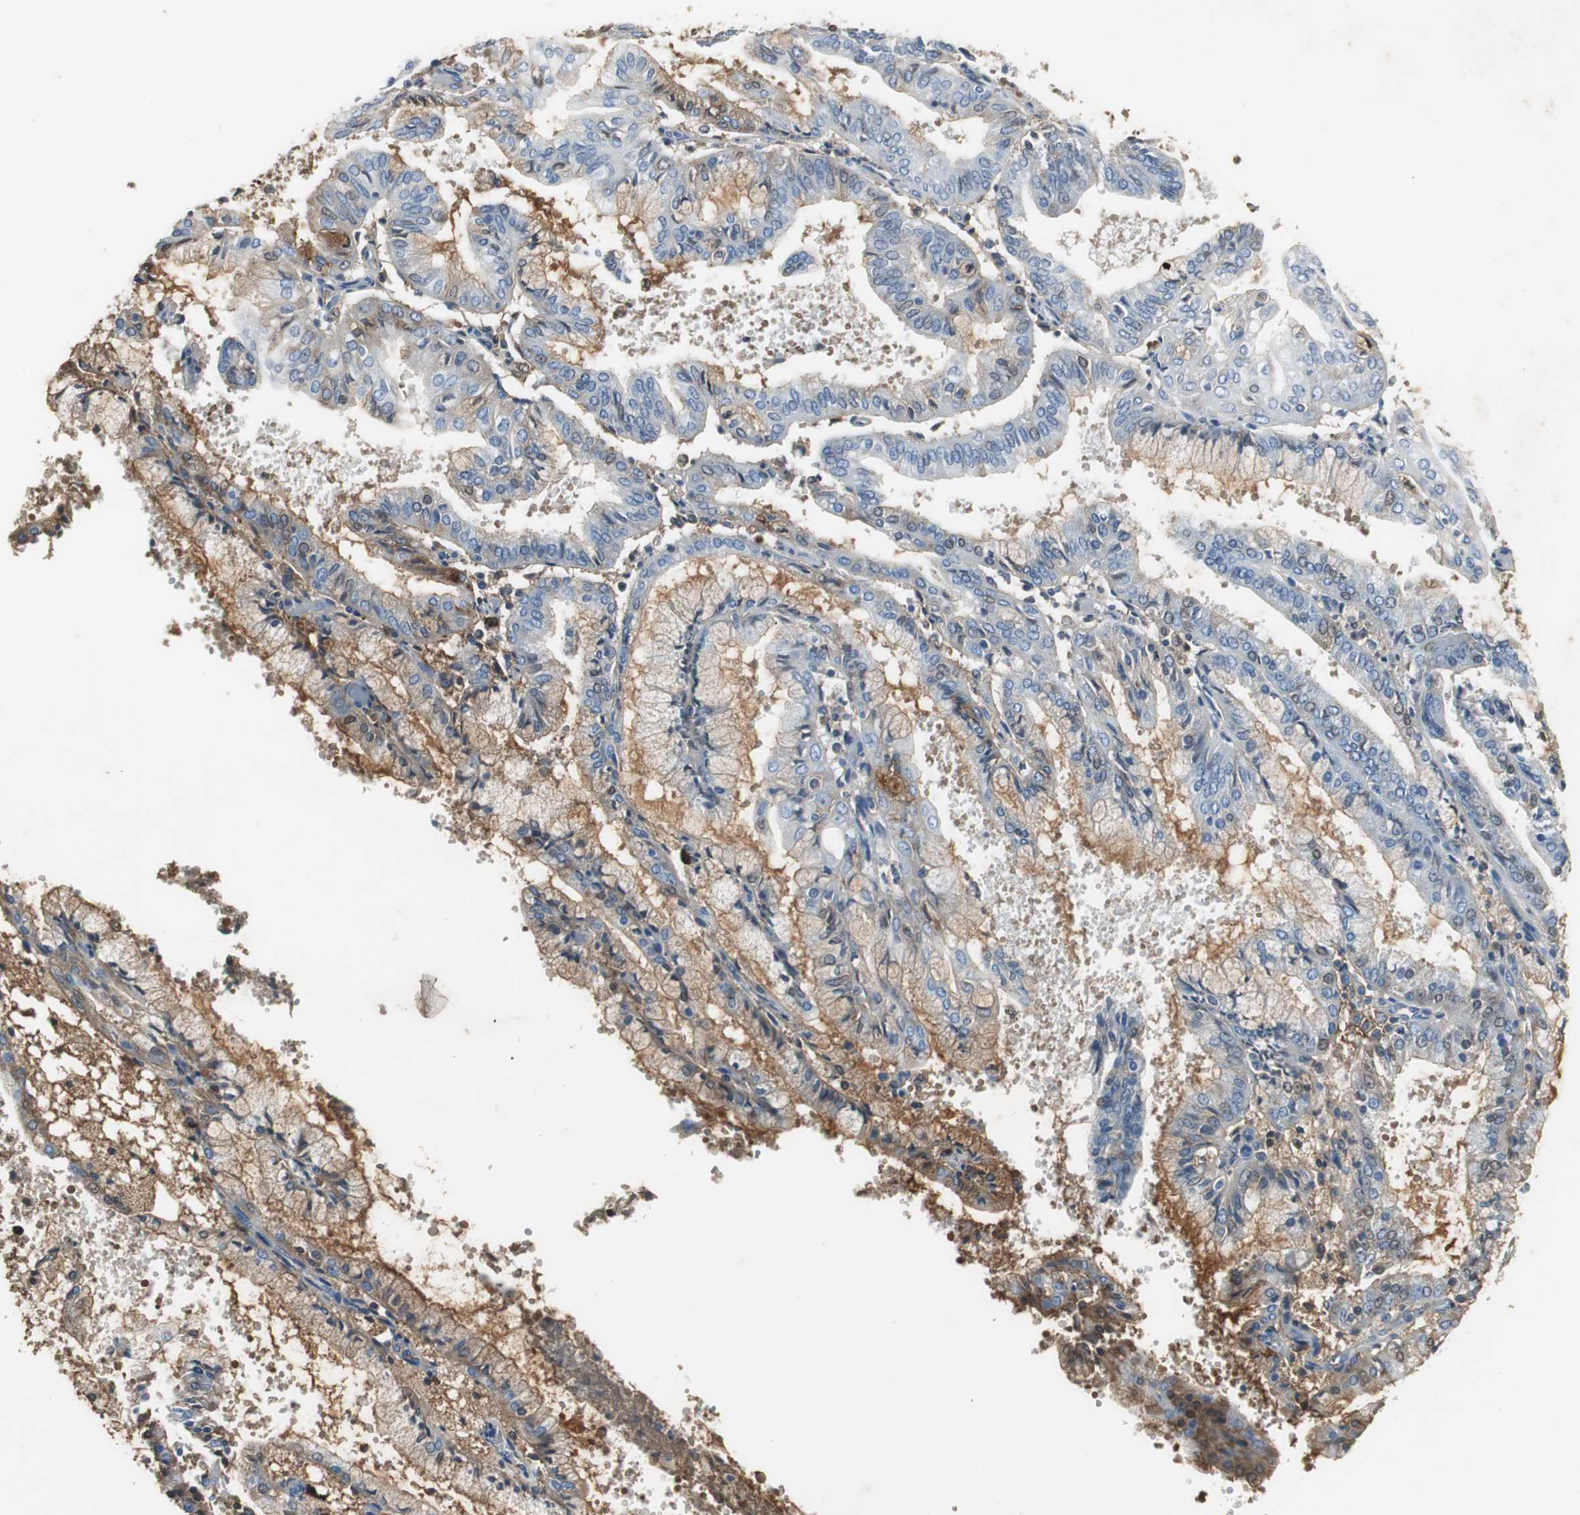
{"staining": {"intensity": "weak", "quantity": "<25%", "location": "cytoplasmic/membranous"}, "tissue": "endometrial cancer", "cell_type": "Tumor cells", "image_type": "cancer", "snomed": [{"axis": "morphology", "description": "Adenocarcinoma, NOS"}, {"axis": "topography", "description": "Endometrium"}], "caption": "DAB (3,3'-diaminobenzidine) immunohistochemical staining of endometrial cancer (adenocarcinoma) demonstrates no significant expression in tumor cells.", "gene": "IGHA1", "patient": {"sex": "female", "age": 63}}